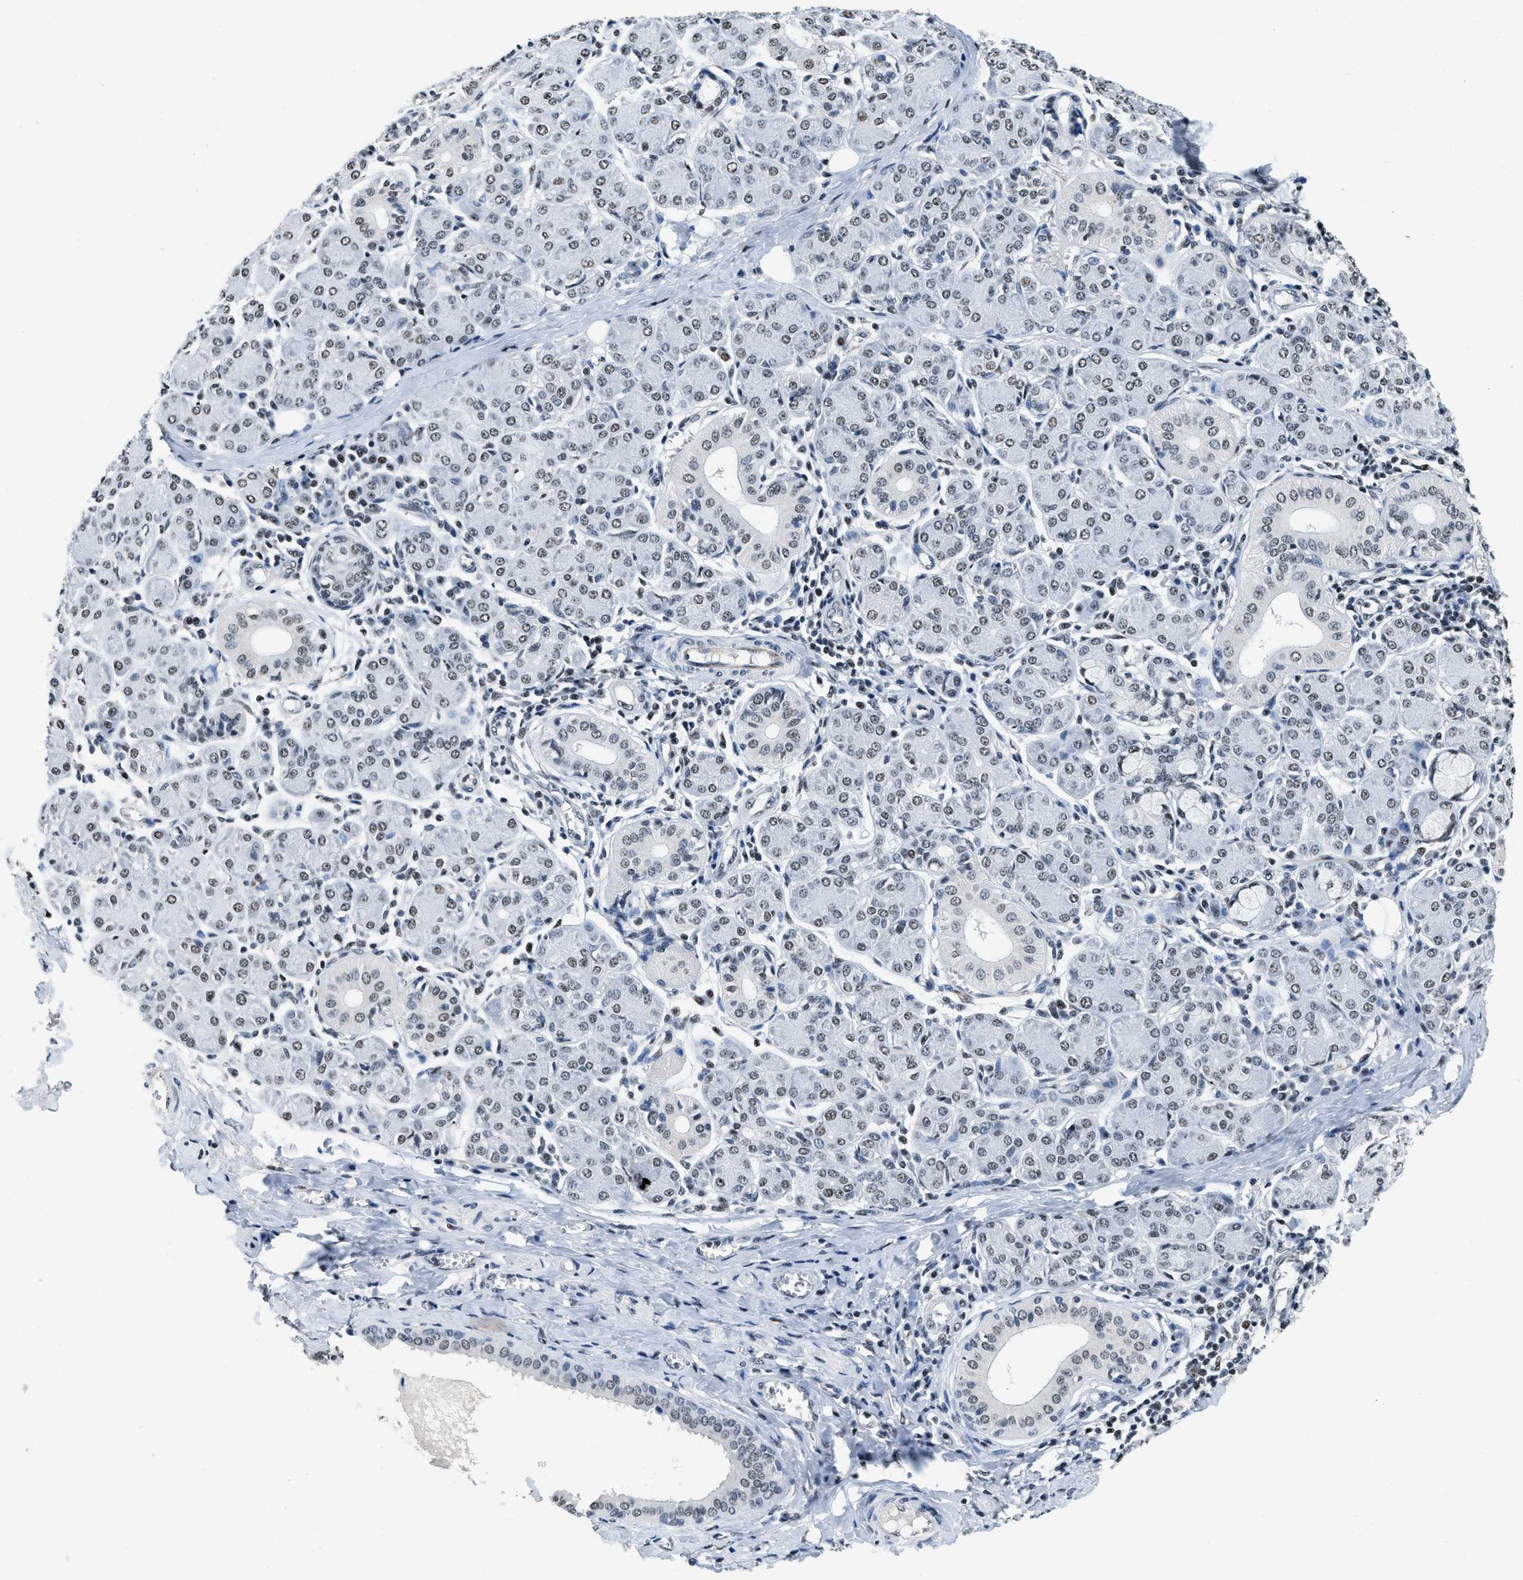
{"staining": {"intensity": "weak", "quantity": "25%-75%", "location": "nuclear"}, "tissue": "salivary gland", "cell_type": "Glandular cells", "image_type": "normal", "snomed": [{"axis": "morphology", "description": "Normal tissue, NOS"}, {"axis": "morphology", "description": "Inflammation, NOS"}, {"axis": "topography", "description": "Lymph node"}, {"axis": "topography", "description": "Salivary gland"}], "caption": "Salivary gland stained with DAB immunohistochemistry (IHC) demonstrates low levels of weak nuclear positivity in about 25%-75% of glandular cells.", "gene": "CCNE1", "patient": {"sex": "male", "age": 3}}